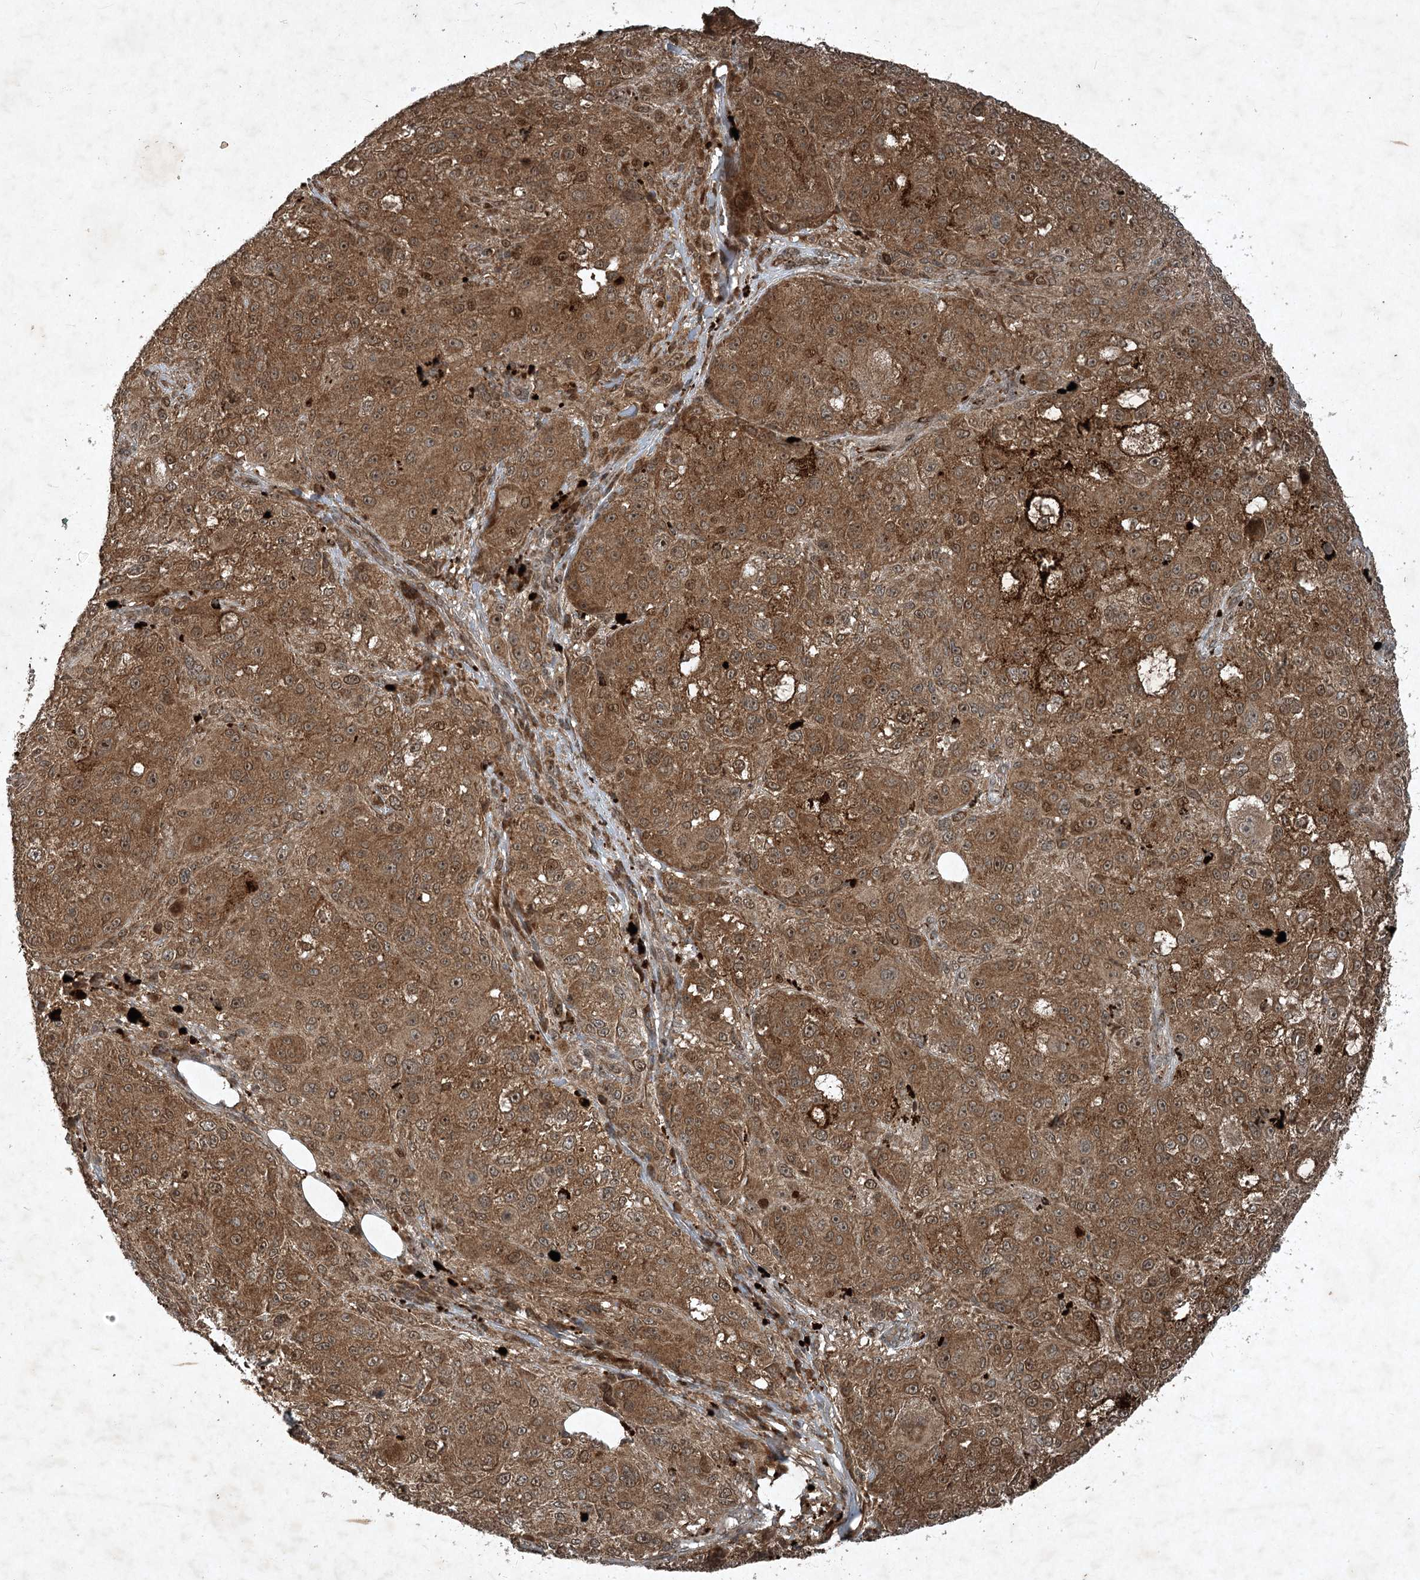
{"staining": {"intensity": "moderate", "quantity": ">75%", "location": "cytoplasmic/membranous,nuclear"}, "tissue": "melanoma", "cell_type": "Tumor cells", "image_type": "cancer", "snomed": [{"axis": "morphology", "description": "Necrosis, NOS"}, {"axis": "morphology", "description": "Malignant melanoma, NOS"}, {"axis": "topography", "description": "Skin"}], "caption": "Protein analysis of melanoma tissue shows moderate cytoplasmic/membranous and nuclear staining in approximately >75% of tumor cells. Using DAB (brown) and hematoxylin (blue) stains, captured at high magnification using brightfield microscopy.", "gene": "UNC93A", "patient": {"sex": "female", "age": 87}}